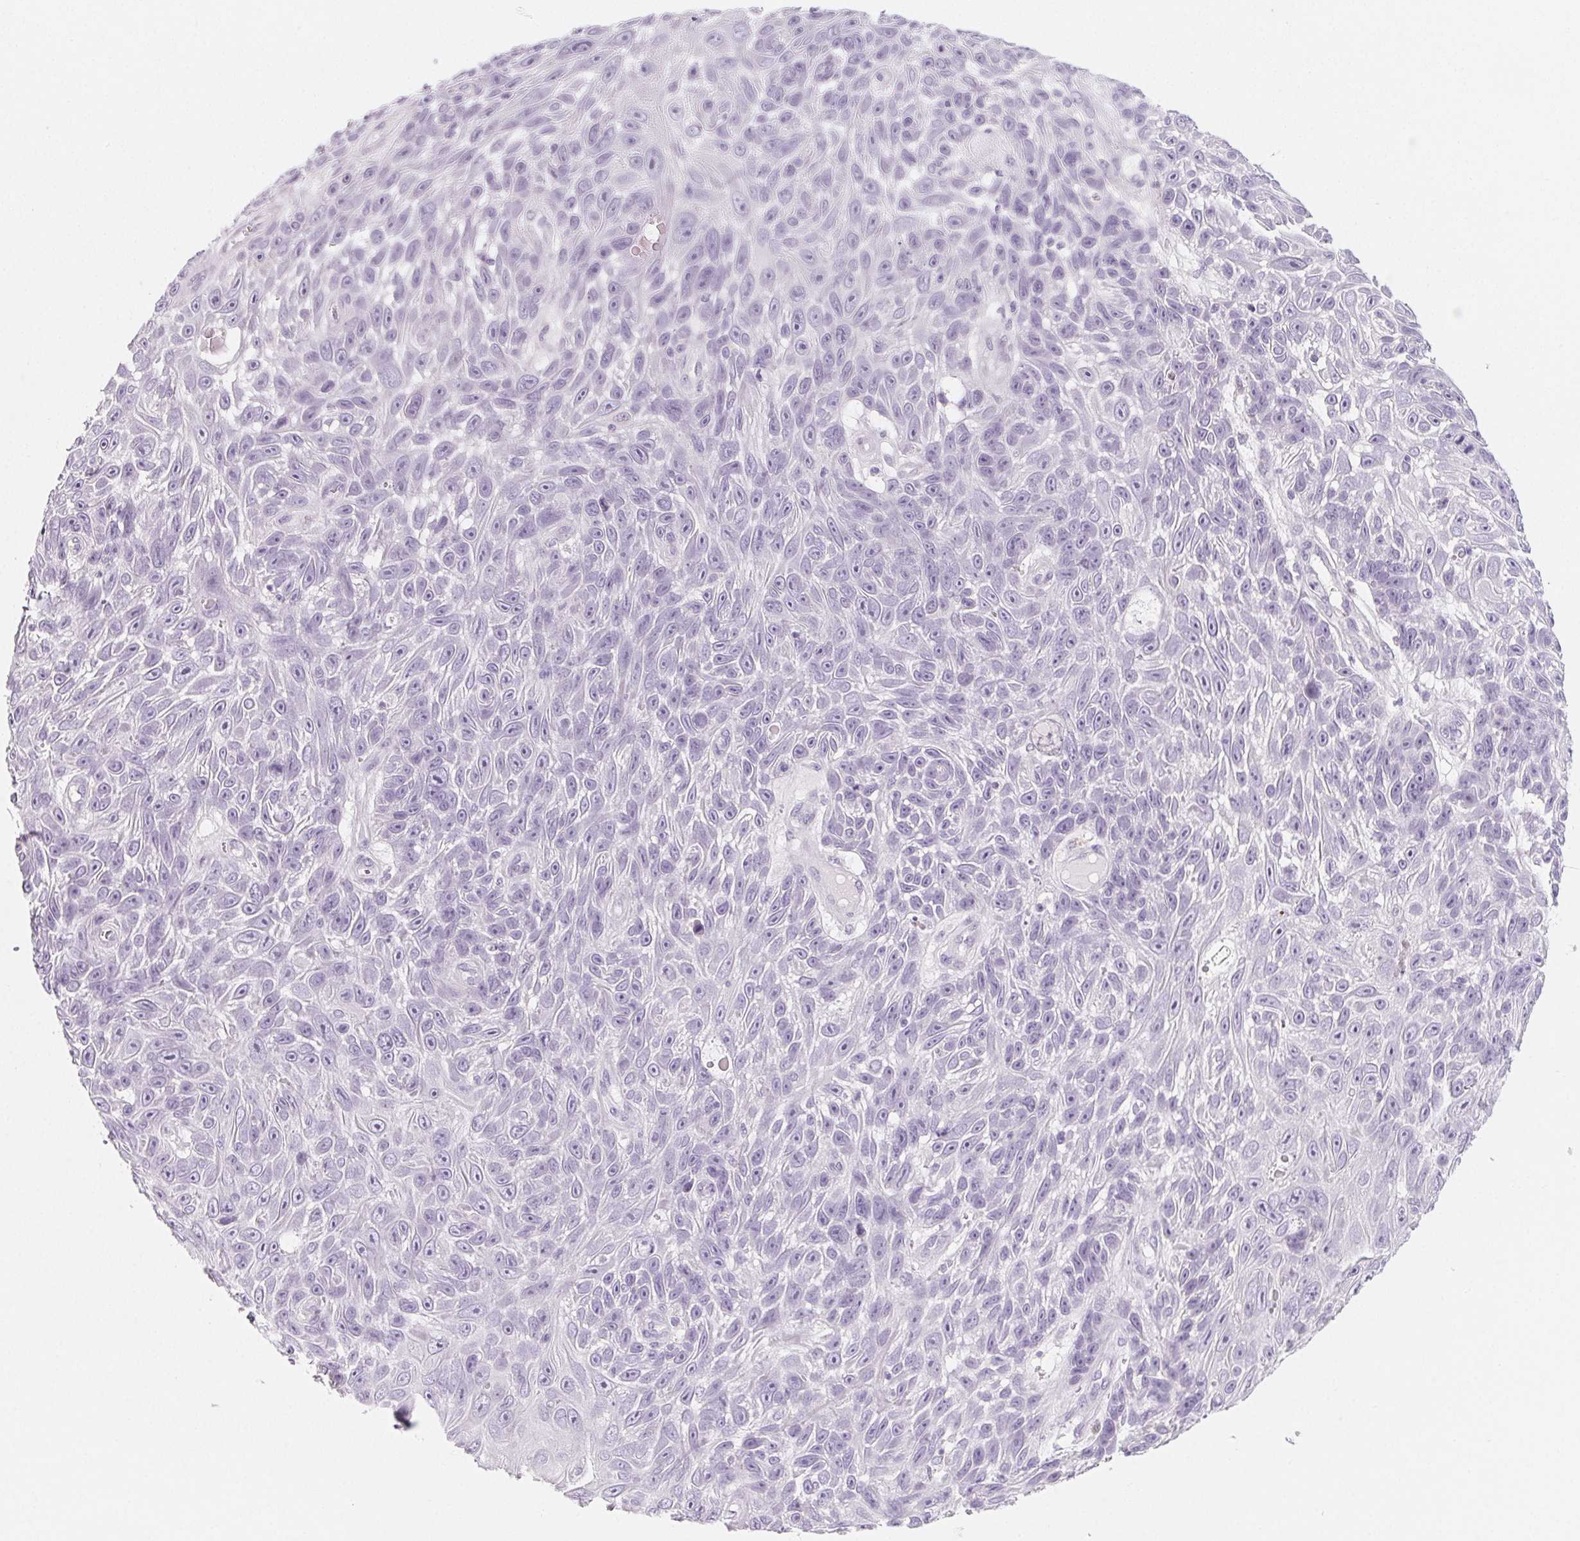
{"staining": {"intensity": "negative", "quantity": "none", "location": "none"}, "tissue": "skin cancer", "cell_type": "Tumor cells", "image_type": "cancer", "snomed": [{"axis": "morphology", "description": "Squamous cell carcinoma, NOS"}, {"axis": "topography", "description": "Skin"}], "caption": "An immunohistochemistry micrograph of skin cancer is shown. There is no staining in tumor cells of skin cancer. The staining was performed using DAB (3,3'-diaminobenzidine) to visualize the protein expression in brown, while the nuclei were stained in blue with hematoxylin (Magnification: 20x).", "gene": "SH3GL2", "patient": {"sex": "male", "age": 82}}